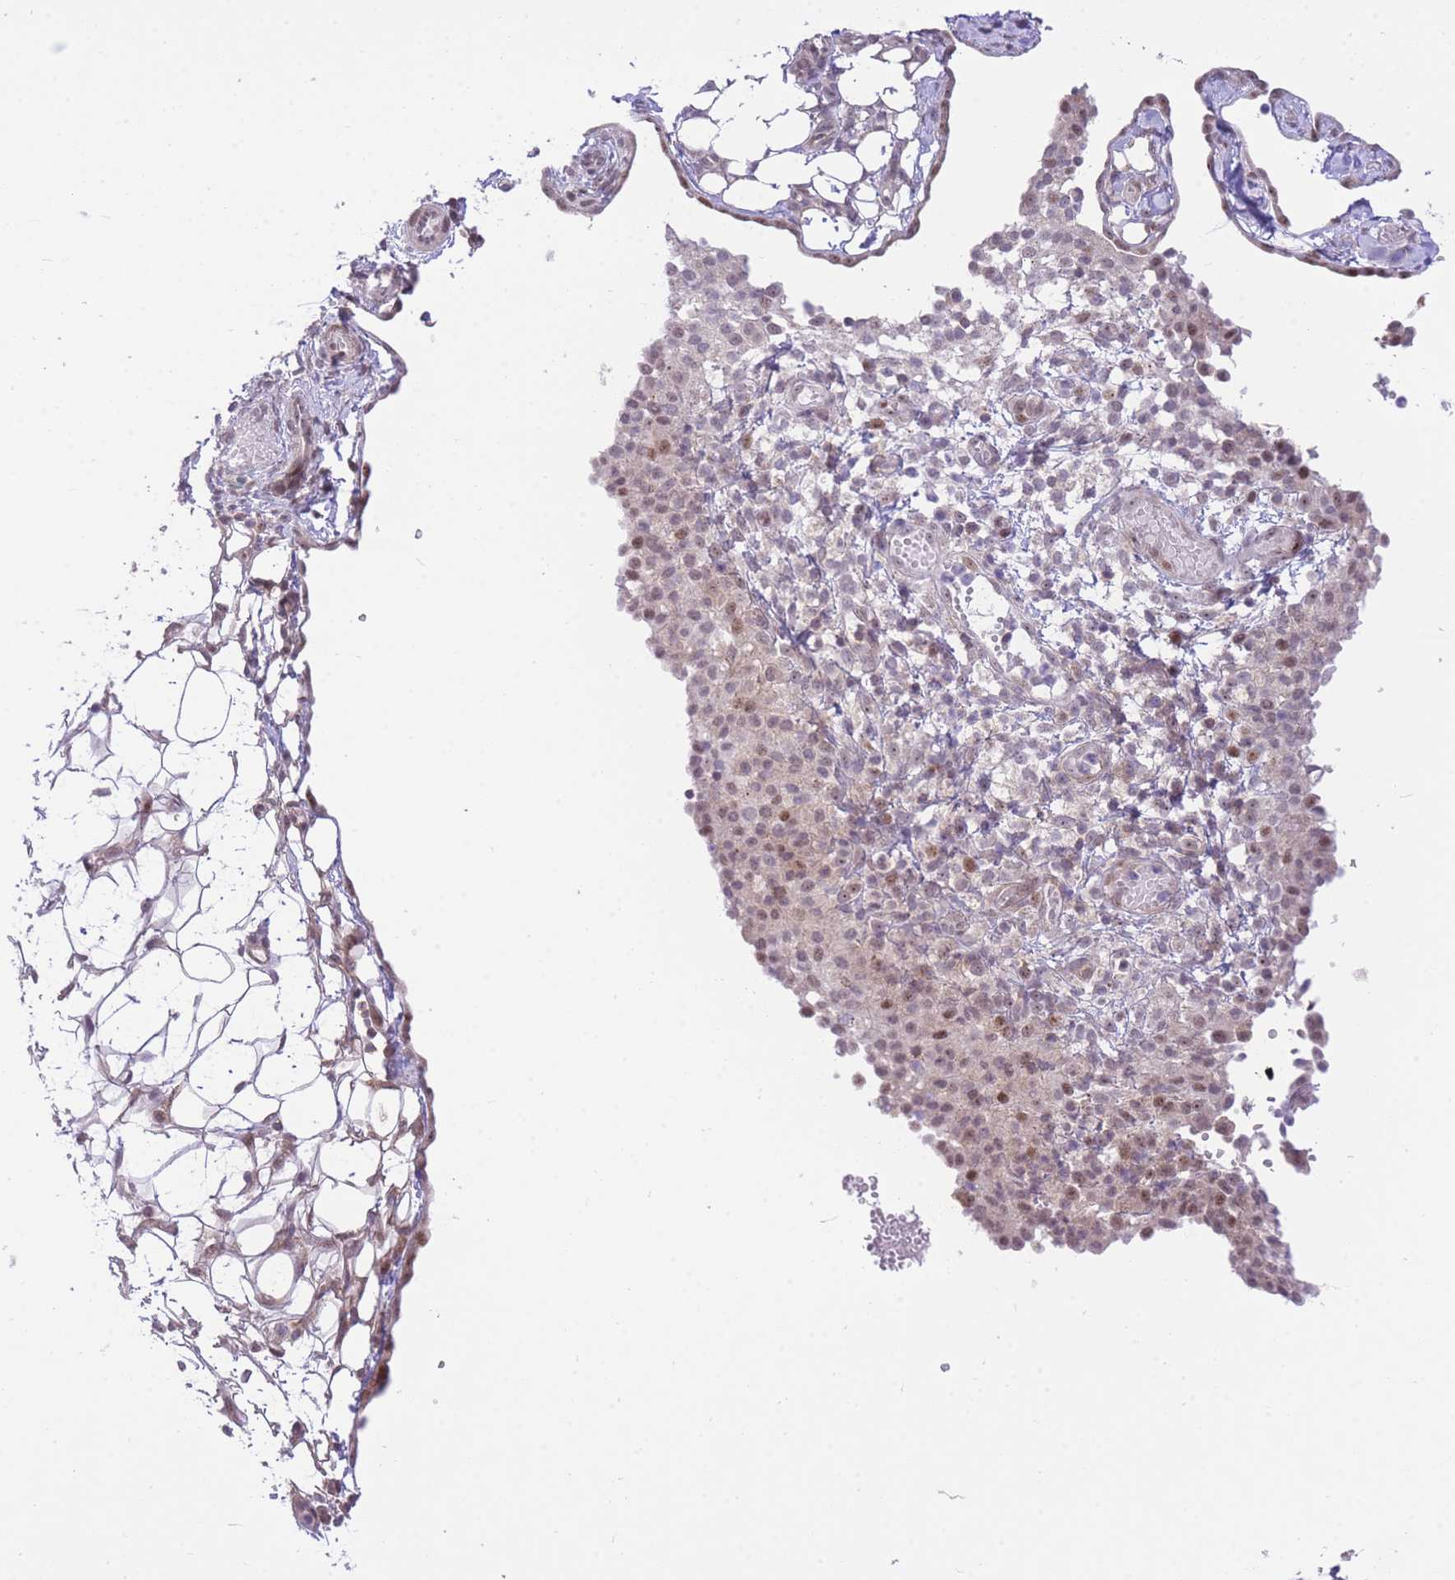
{"staining": {"intensity": "weak", "quantity": "25%-75%", "location": "nuclear"}, "tissue": "ovarian cancer", "cell_type": "Tumor cells", "image_type": "cancer", "snomed": [{"axis": "morphology", "description": "Carcinoma, endometroid"}, {"axis": "topography", "description": "Ovary"}], "caption": "Immunohistochemistry (IHC) photomicrograph of neoplastic tissue: human endometroid carcinoma (ovarian) stained using immunohistochemistry (IHC) demonstrates low levels of weak protein expression localized specifically in the nuclear of tumor cells, appearing as a nuclear brown color.", "gene": "STK39", "patient": {"sex": "female", "age": 42}}